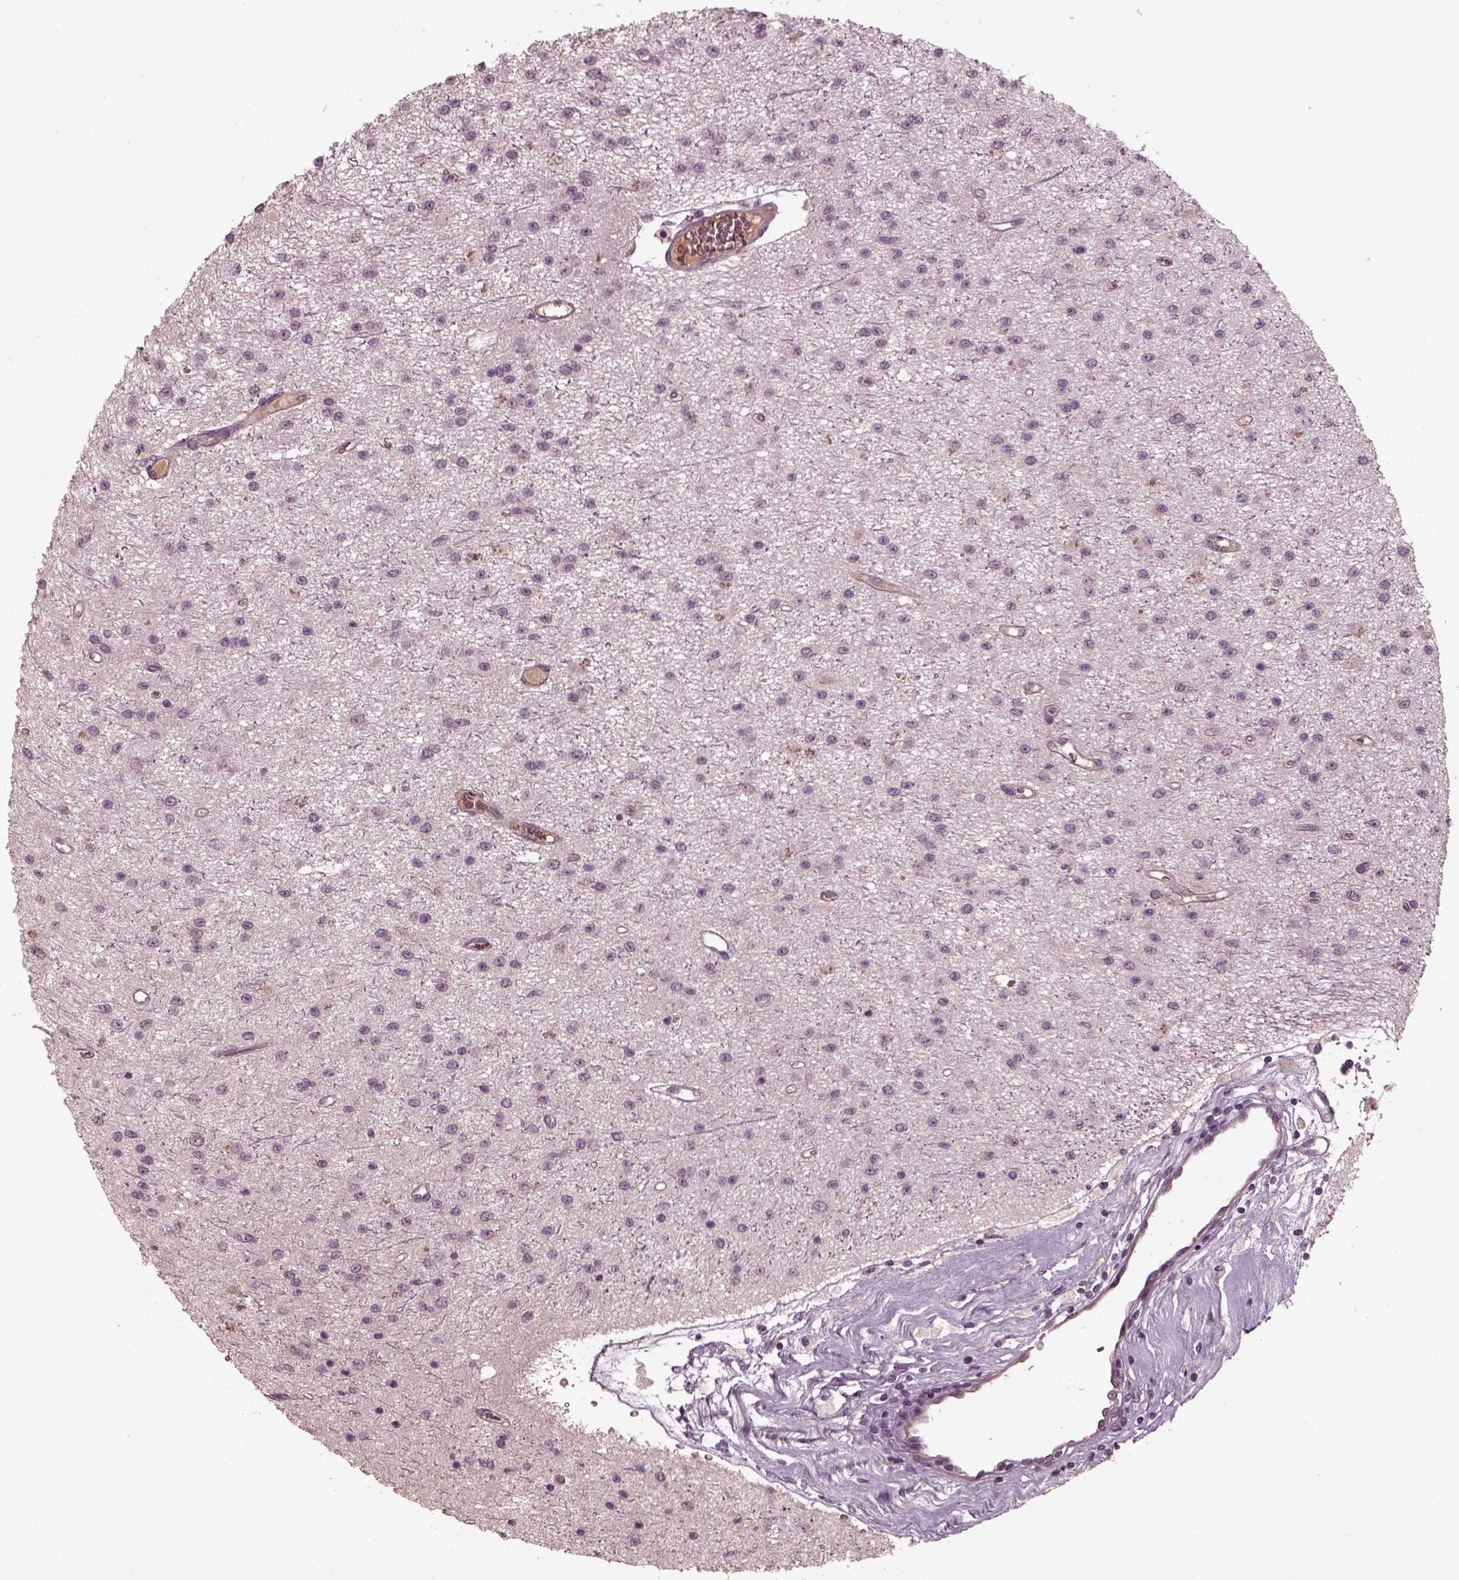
{"staining": {"intensity": "negative", "quantity": "none", "location": "none"}, "tissue": "glioma", "cell_type": "Tumor cells", "image_type": "cancer", "snomed": [{"axis": "morphology", "description": "Glioma, malignant, Low grade"}, {"axis": "topography", "description": "Brain"}], "caption": "Immunohistochemistry photomicrograph of neoplastic tissue: human malignant glioma (low-grade) stained with DAB (3,3'-diaminobenzidine) shows no significant protein staining in tumor cells.", "gene": "PORCN", "patient": {"sex": "female", "age": 45}}